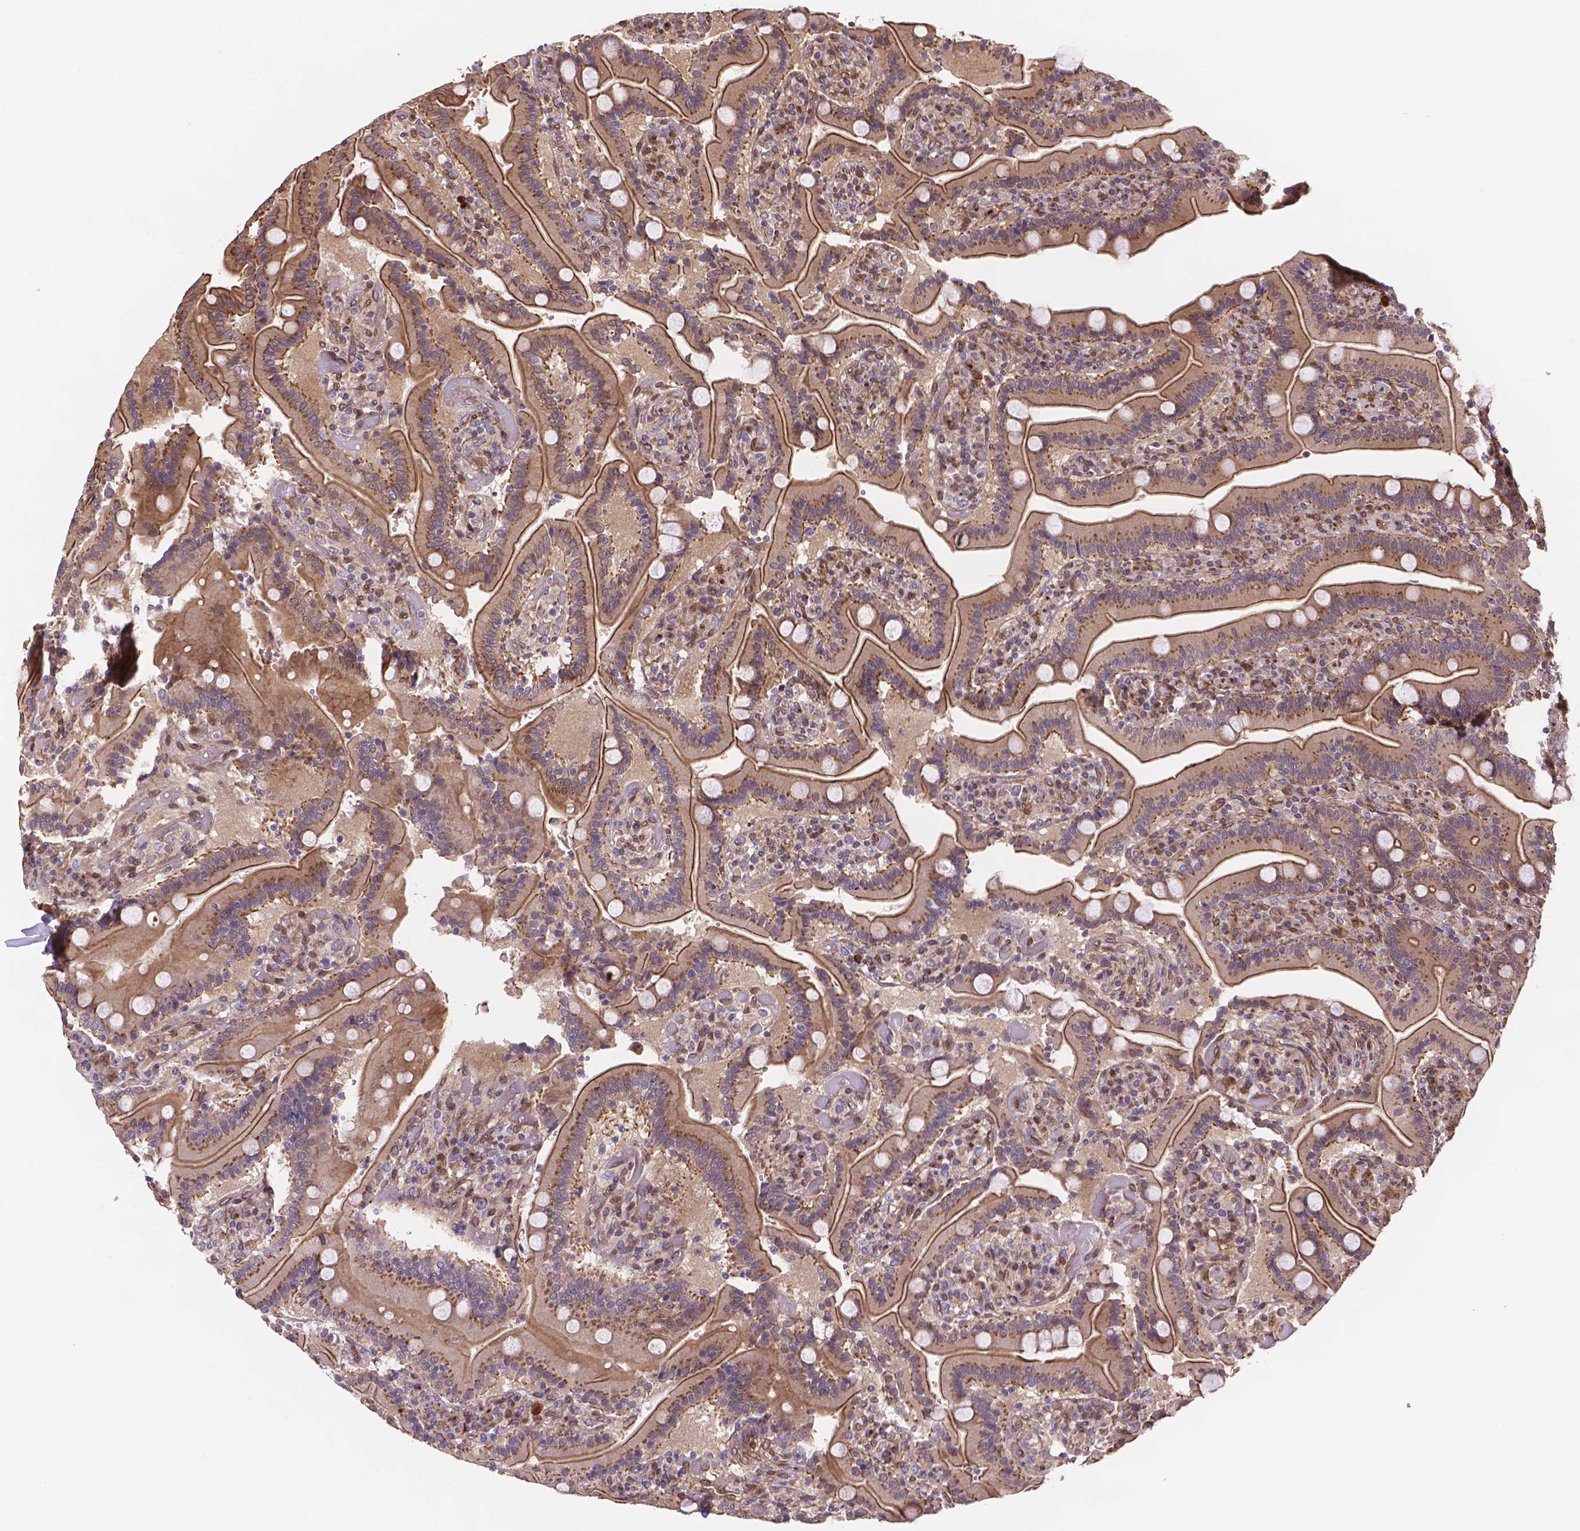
{"staining": {"intensity": "moderate", "quantity": ">75%", "location": "cytoplasmic/membranous"}, "tissue": "duodenum", "cell_type": "Glandular cells", "image_type": "normal", "snomed": [{"axis": "morphology", "description": "Normal tissue, NOS"}, {"axis": "topography", "description": "Duodenum"}], "caption": "Immunohistochemistry (IHC) of normal duodenum demonstrates medium levels of moderate cytoplasmic/membranous expression in approximately >75% of glandular cells.", "gene": "YAP1", "patient": {"sex": "female", "age": 62}}